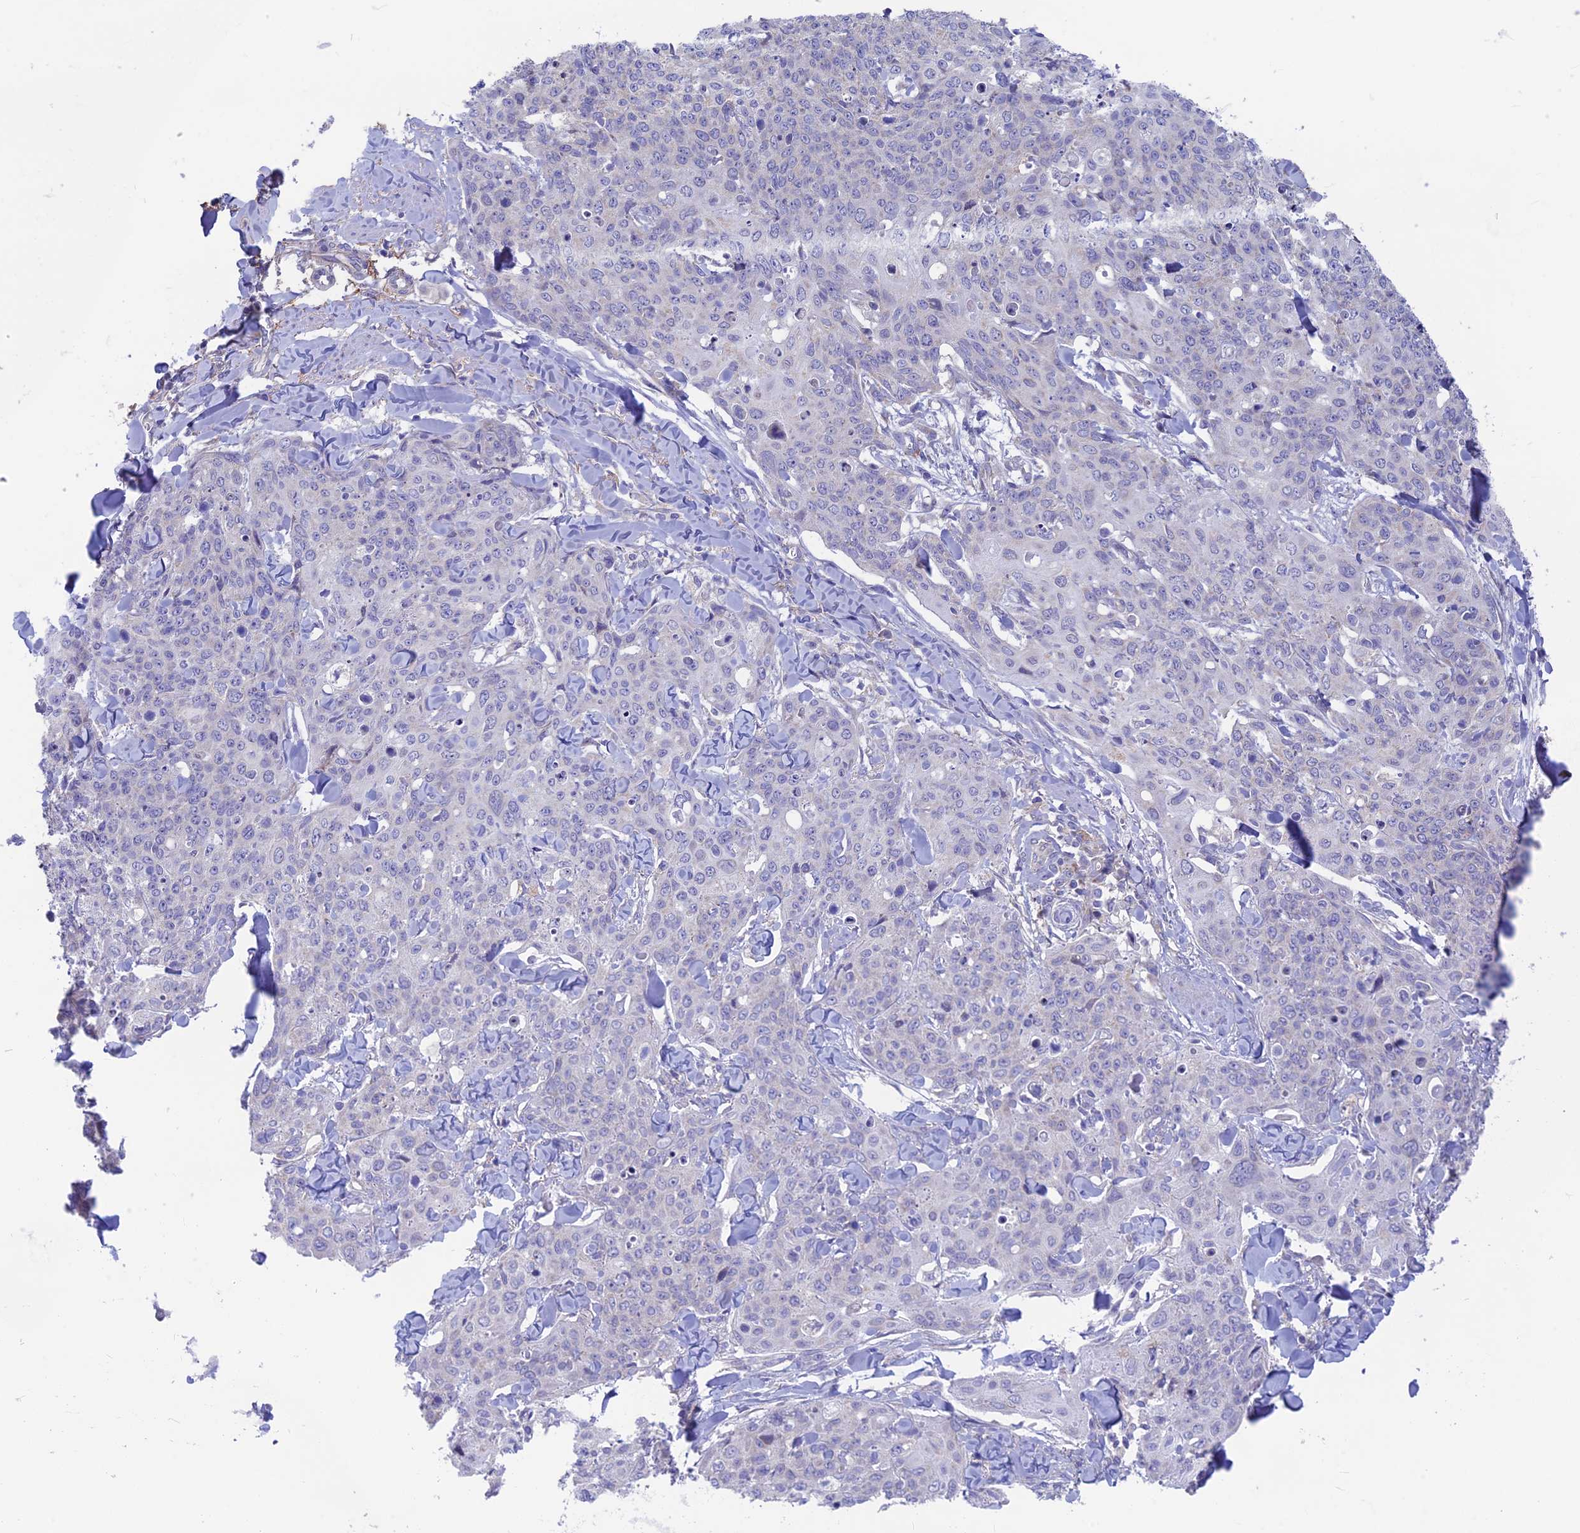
{"staining": {"intensity": "negative", "quantity": "none", "location": "none"}, "tissue": "skin cancer", "cell_type": "Tumor cells", "image_type": "cancer", "snomed": [{"axis": "morphology", "description": "Squamous cell carcinoma, NOS"}, {"axis": "topography", "description": "Skin"}, {"axis": "topography", "description": "Vulva"}], "caption": "Skin cancer (squamous cell carcinoma) stained for a protein using immunohistochemistry (IHC) exhibits no staining tumor cells.", "gene": "PLAC9", "patient": {"sex": "female", "age": 85}}